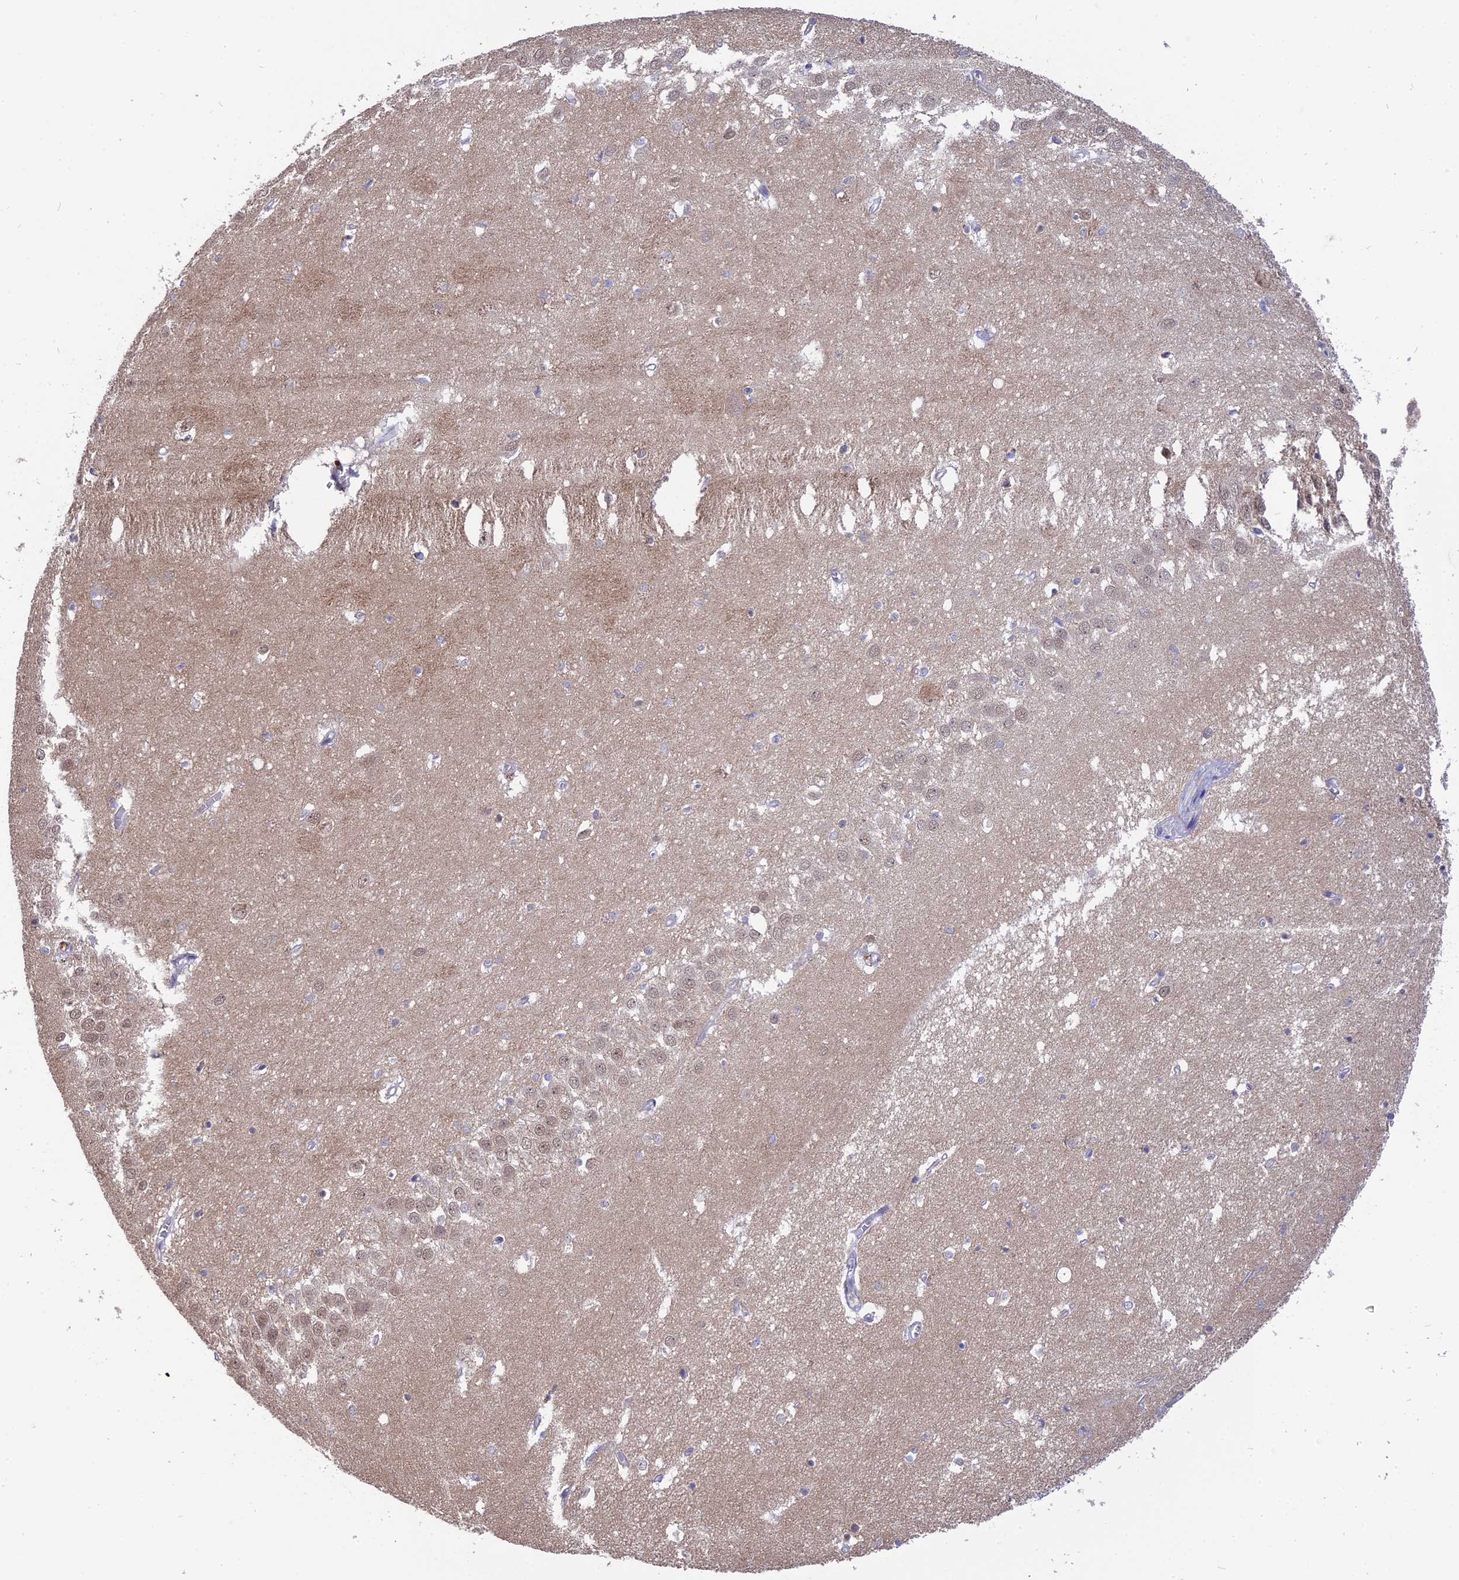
{"staining": {"intensity": "negative", "quantity": "none", "location": "none"}, "tissue": "hippocampus", "cell_type": "Glial cells", "image_type": "normal", "snomed": [{"axis": "morphology", "description": "Normal tissue, NOS"}, {"axis": "topography", "description": "Hippocampus"}], "caption": "Glial cells show no significant protein expression in normal hippocampus. (DAB immunohistochemistry with hematoxylin counter stain).", "gene": "KCTD14", "patient": {"sex": "female", "age": 64}}